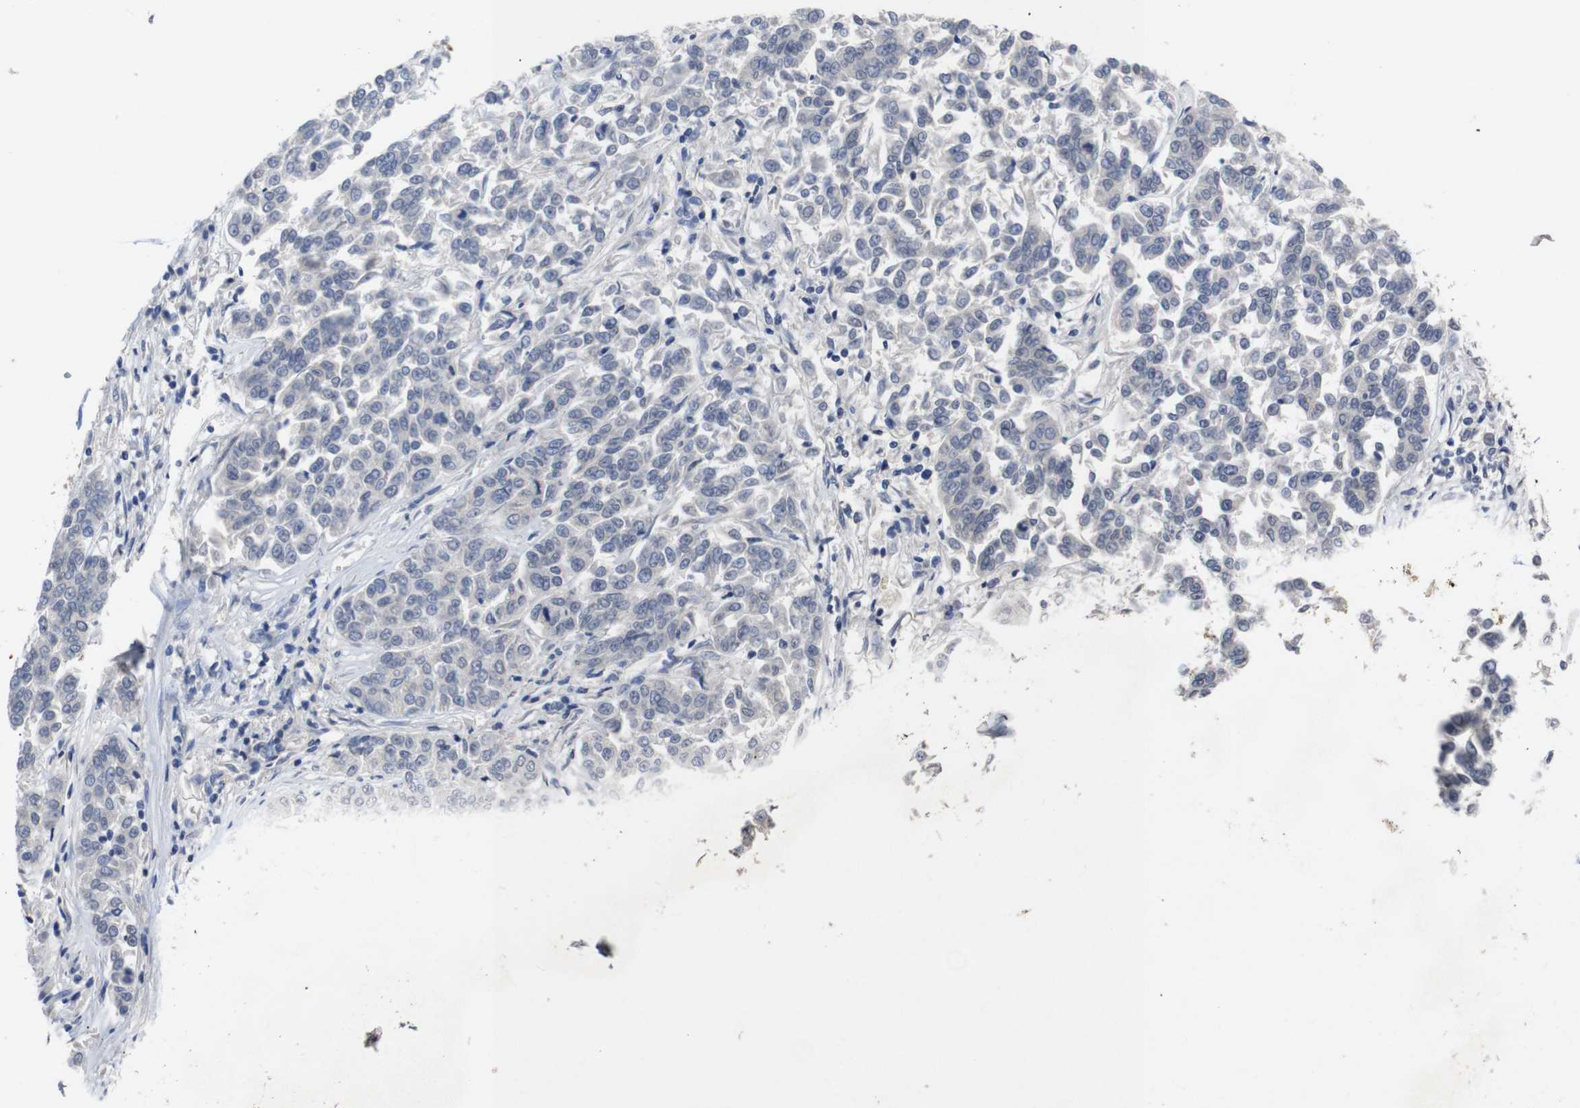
{"staining": {"intensity": "negative", "quantity": "none", "location": "none"}, "tissue": "lung cancer", "cell_type": "Tumor cells", "image_type": "cancer", "snomed": [{"axis": "morphology", "description": "Adenocarcinoma, NOS"}, {"axis": "topography", "description": "Lung"}], "caption": "DAB immunohistochemical staining of adenocarcinoma (lung) reveals no significant expression in tumor cells.", "gene": "HNF1A", "patient": {"sex": "male", "age": 84}}